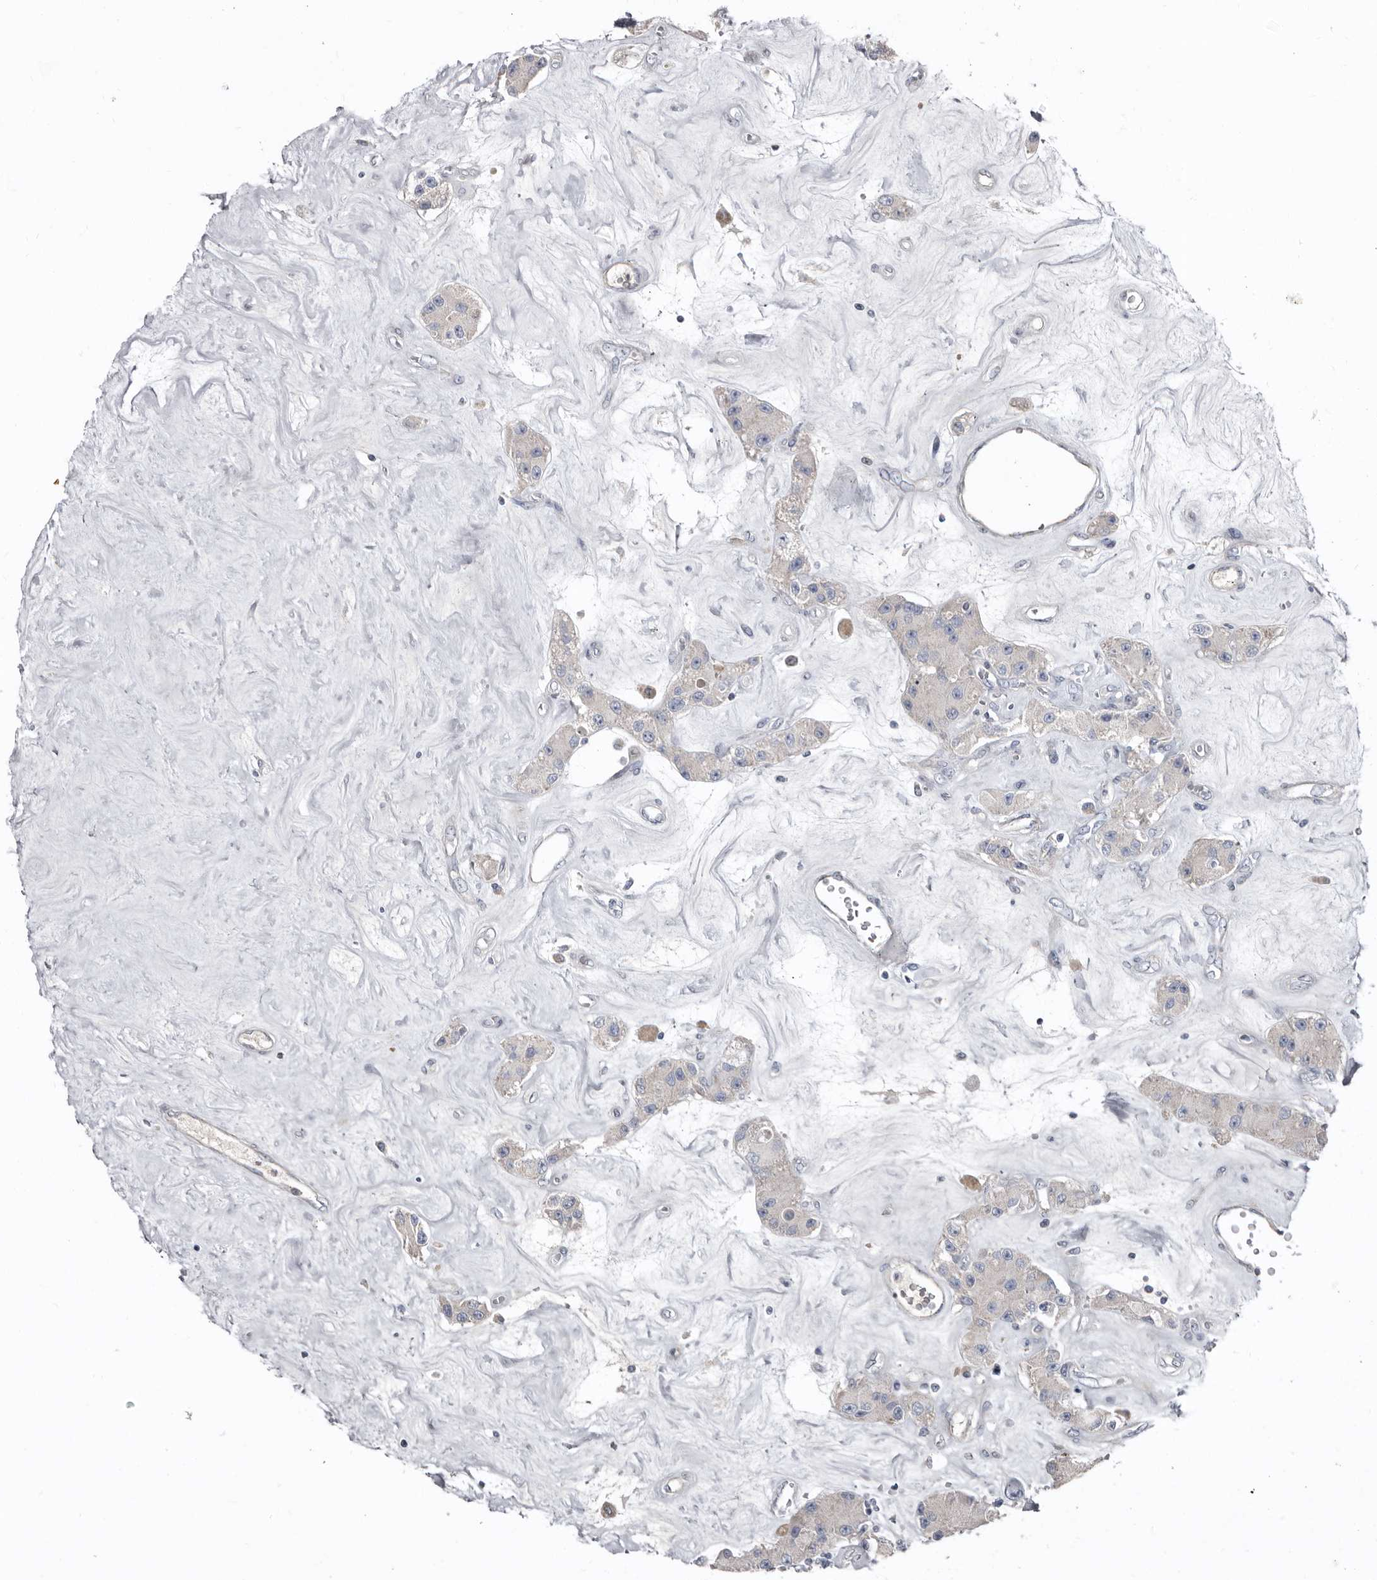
{"staining": {"intensity": "negative", "quantity": "none", "location": "none"}, "tissue": "carcinoid", "cell_type": "Tumor cells", "image_type": "cancer", "snomed": [{"axis": "morphology", "description": "Carcinoid, malignant, NOS"}, {"axis": "topography", "description": "Pancreas"}], "caption": "Carcinoid stained for a protein using immunohistochemistry exhibits no positivity tumor cells.", "gene": "ZNF114", "patient": {"sex": "male", "age": 41}}